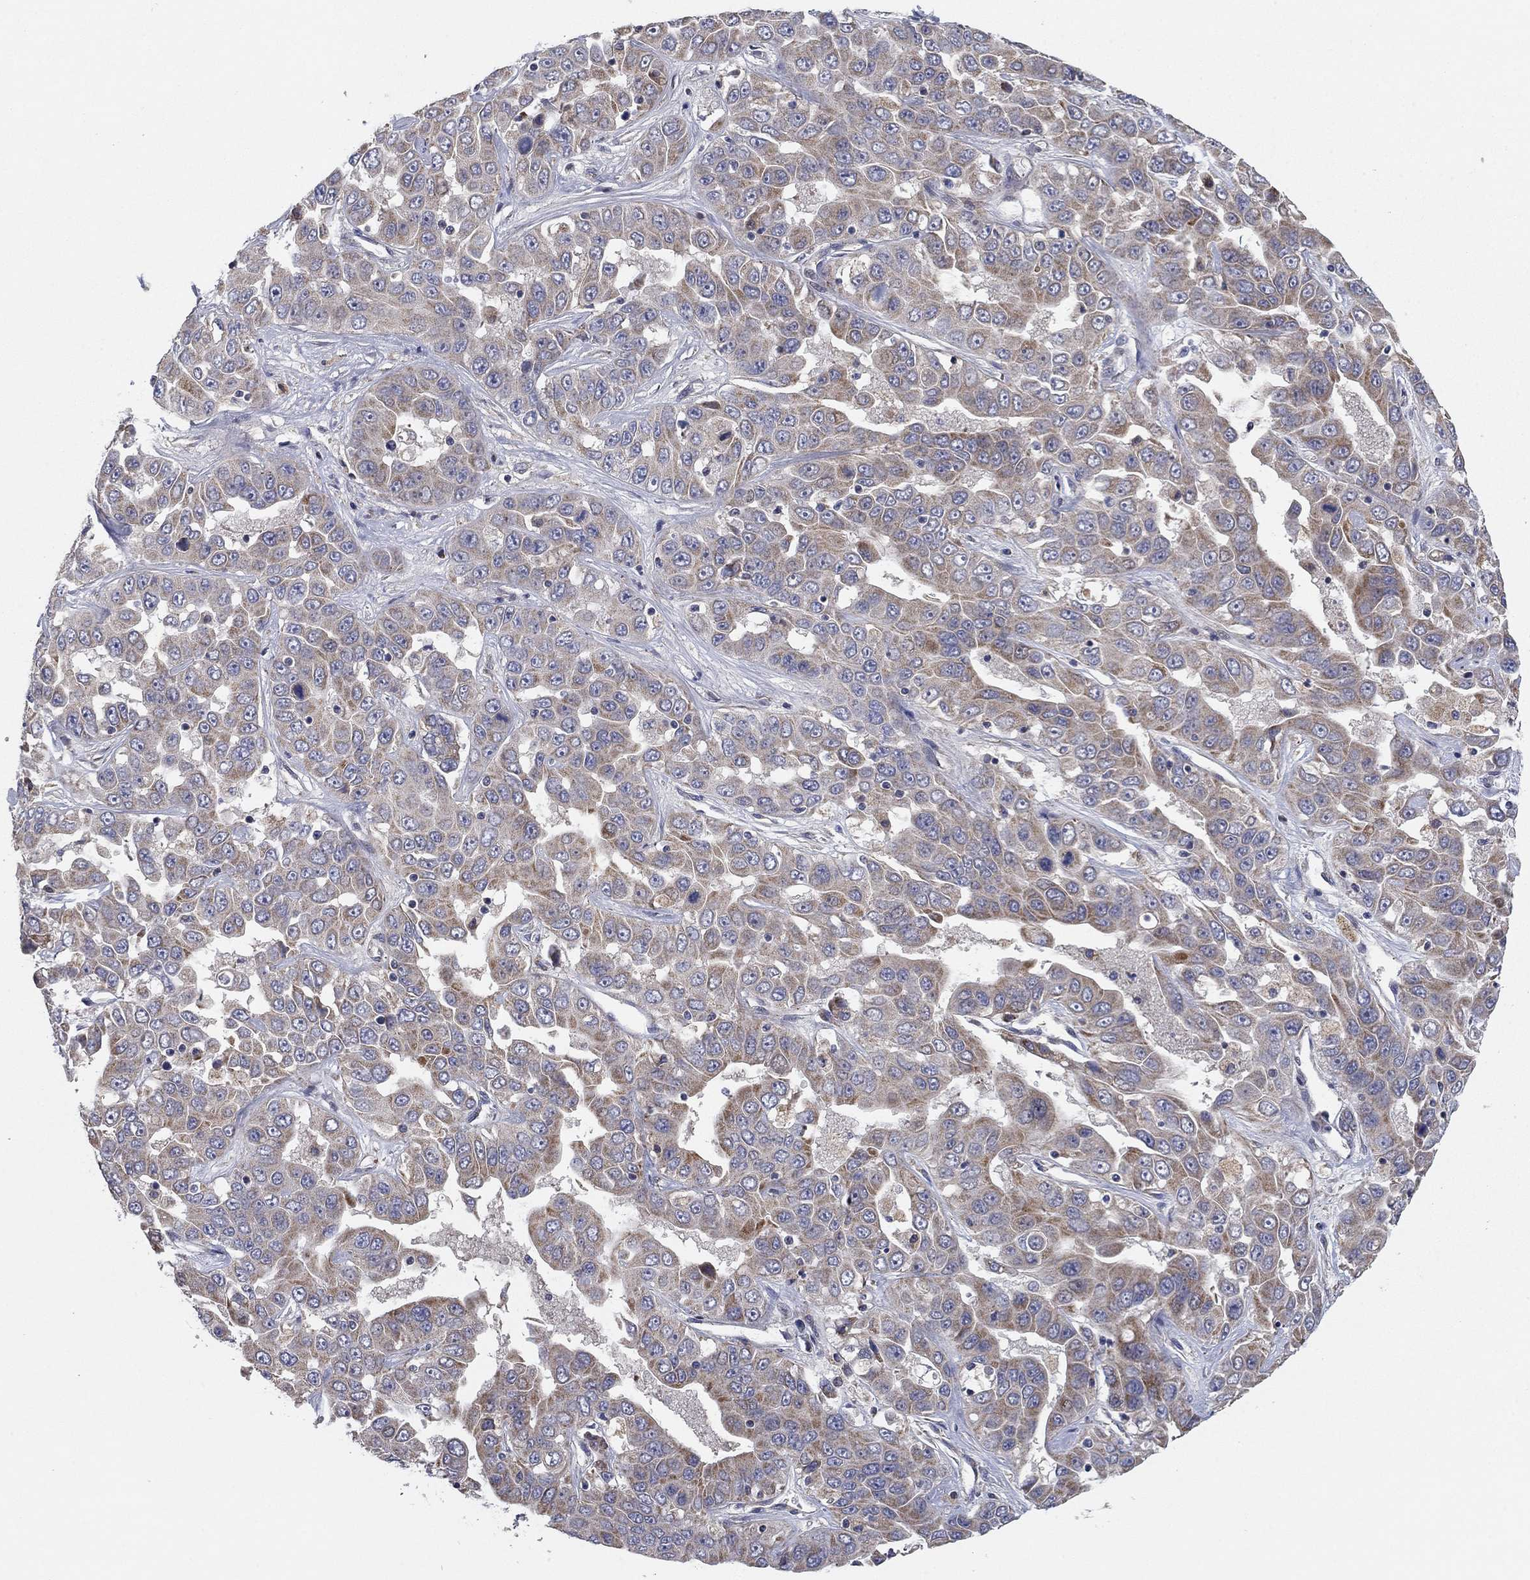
{"staining": {"intensity": "moderate", "quantity": "<25%", "location": "cytoplasmic/membranous"}, "tissue": "liver cancer", "cell_type": "Tumor cells", "image_type": "cancer", "snomed": [{"axis": "morphology", "description": "Cholangiocarcinoma"}, {"axis": "topography", "description": "Liver"}], "caption": "Liver cancer was stained to show a protein in brown. There is low levels of moderate cytoplasmic/membranous staining in approximately <25% of tumor cells.", "gene": "MMAA", "patient": {"sex": "female", "age": 52}}